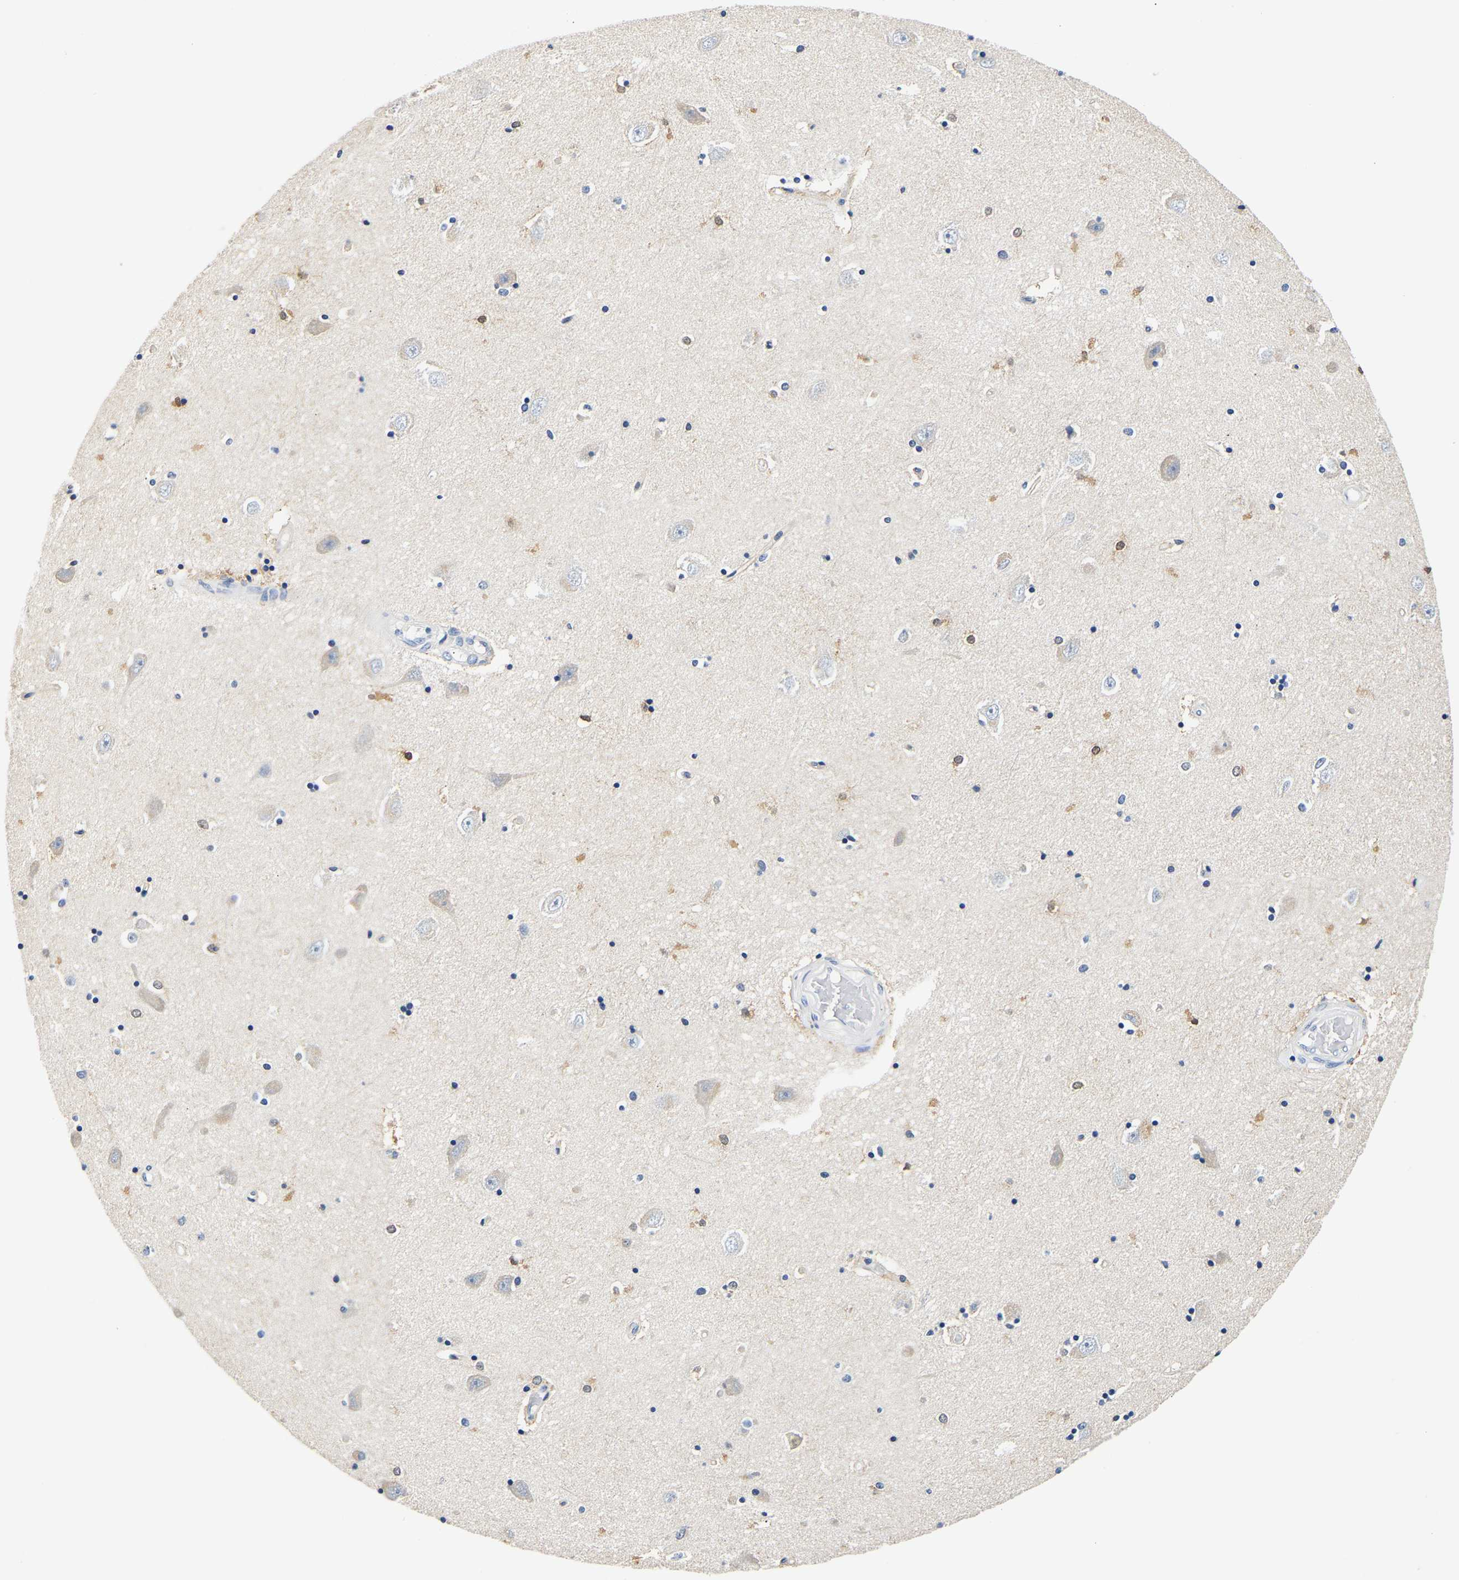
{"staining": {"intensity": "negative", "quantity": "none", "location": "none"}, "tissue": "hippocampus", "cell_type": "Glial cells", "image_type": "normal", "snomed": [{"axis": "morphology", "description": "Normal tissue, NOS"}, {"axis": "topography", "description": "Hippocampus"}], "caption": "Histopathology image shows no significant protein expression in glial cells of unremarkable hippocampus. (Stains: DAB IHC with hematoxylin counter stain, Microscopy: brightfield microscopy at high magnification).", "gene": "UCHL3", "patient": {"sex": "male", "age": 45}}